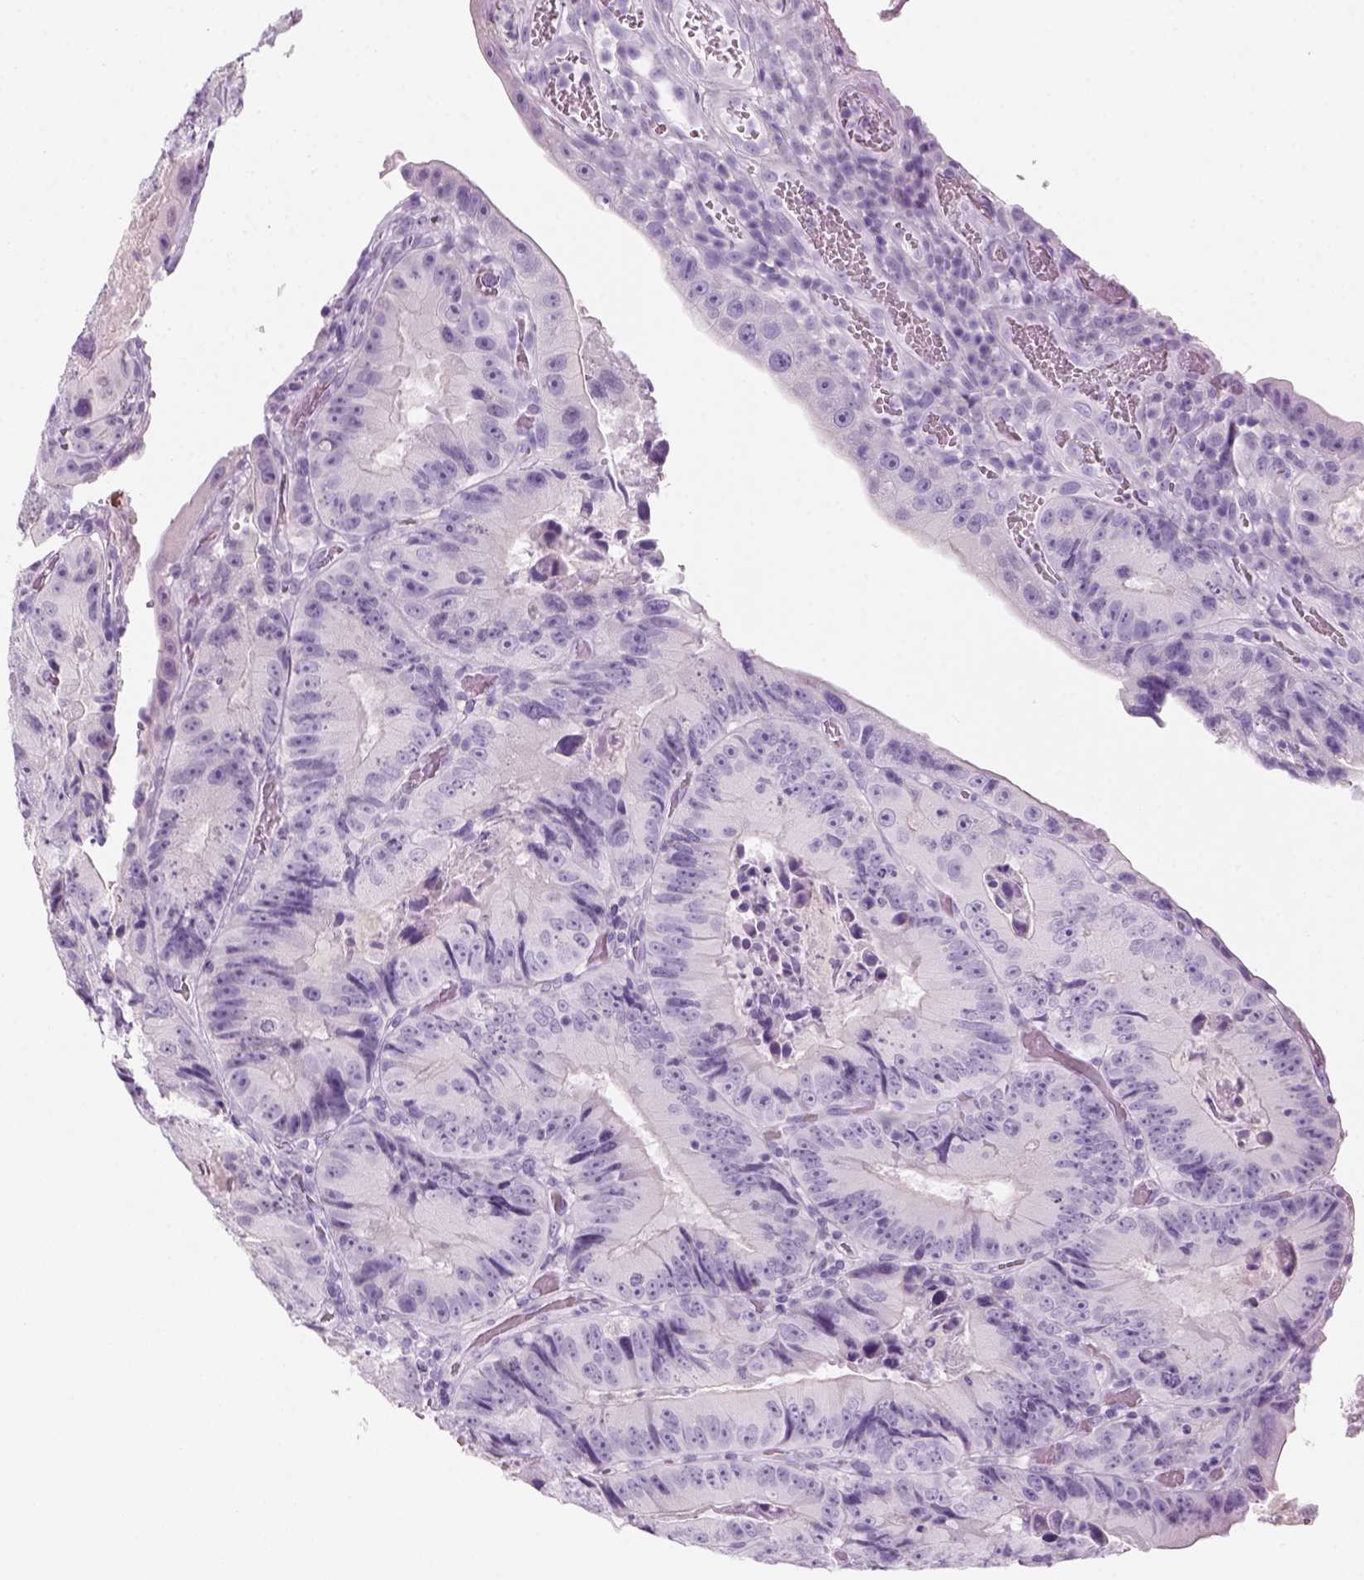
{"staining": {"intensity": "negative", "quantity": "none", "location": "none"}, "tissue": "colorectal cancer", "cell_type": "Tumor cells", "image_type": "cancer", "snomed": [{"axis": "morphology", "description": "Adenocarcinoma, NOS"}, {"axis": "topography", "description": "Colon"}], "caption": "Immunohistochemistry (IHC) image of adenocarcinoma (colorectal) stained for a protein (brown), which displays no positivity in tumor cells.", "gene": "KRTAP11-1", "patient": {"sex": "female", "age": 86}}